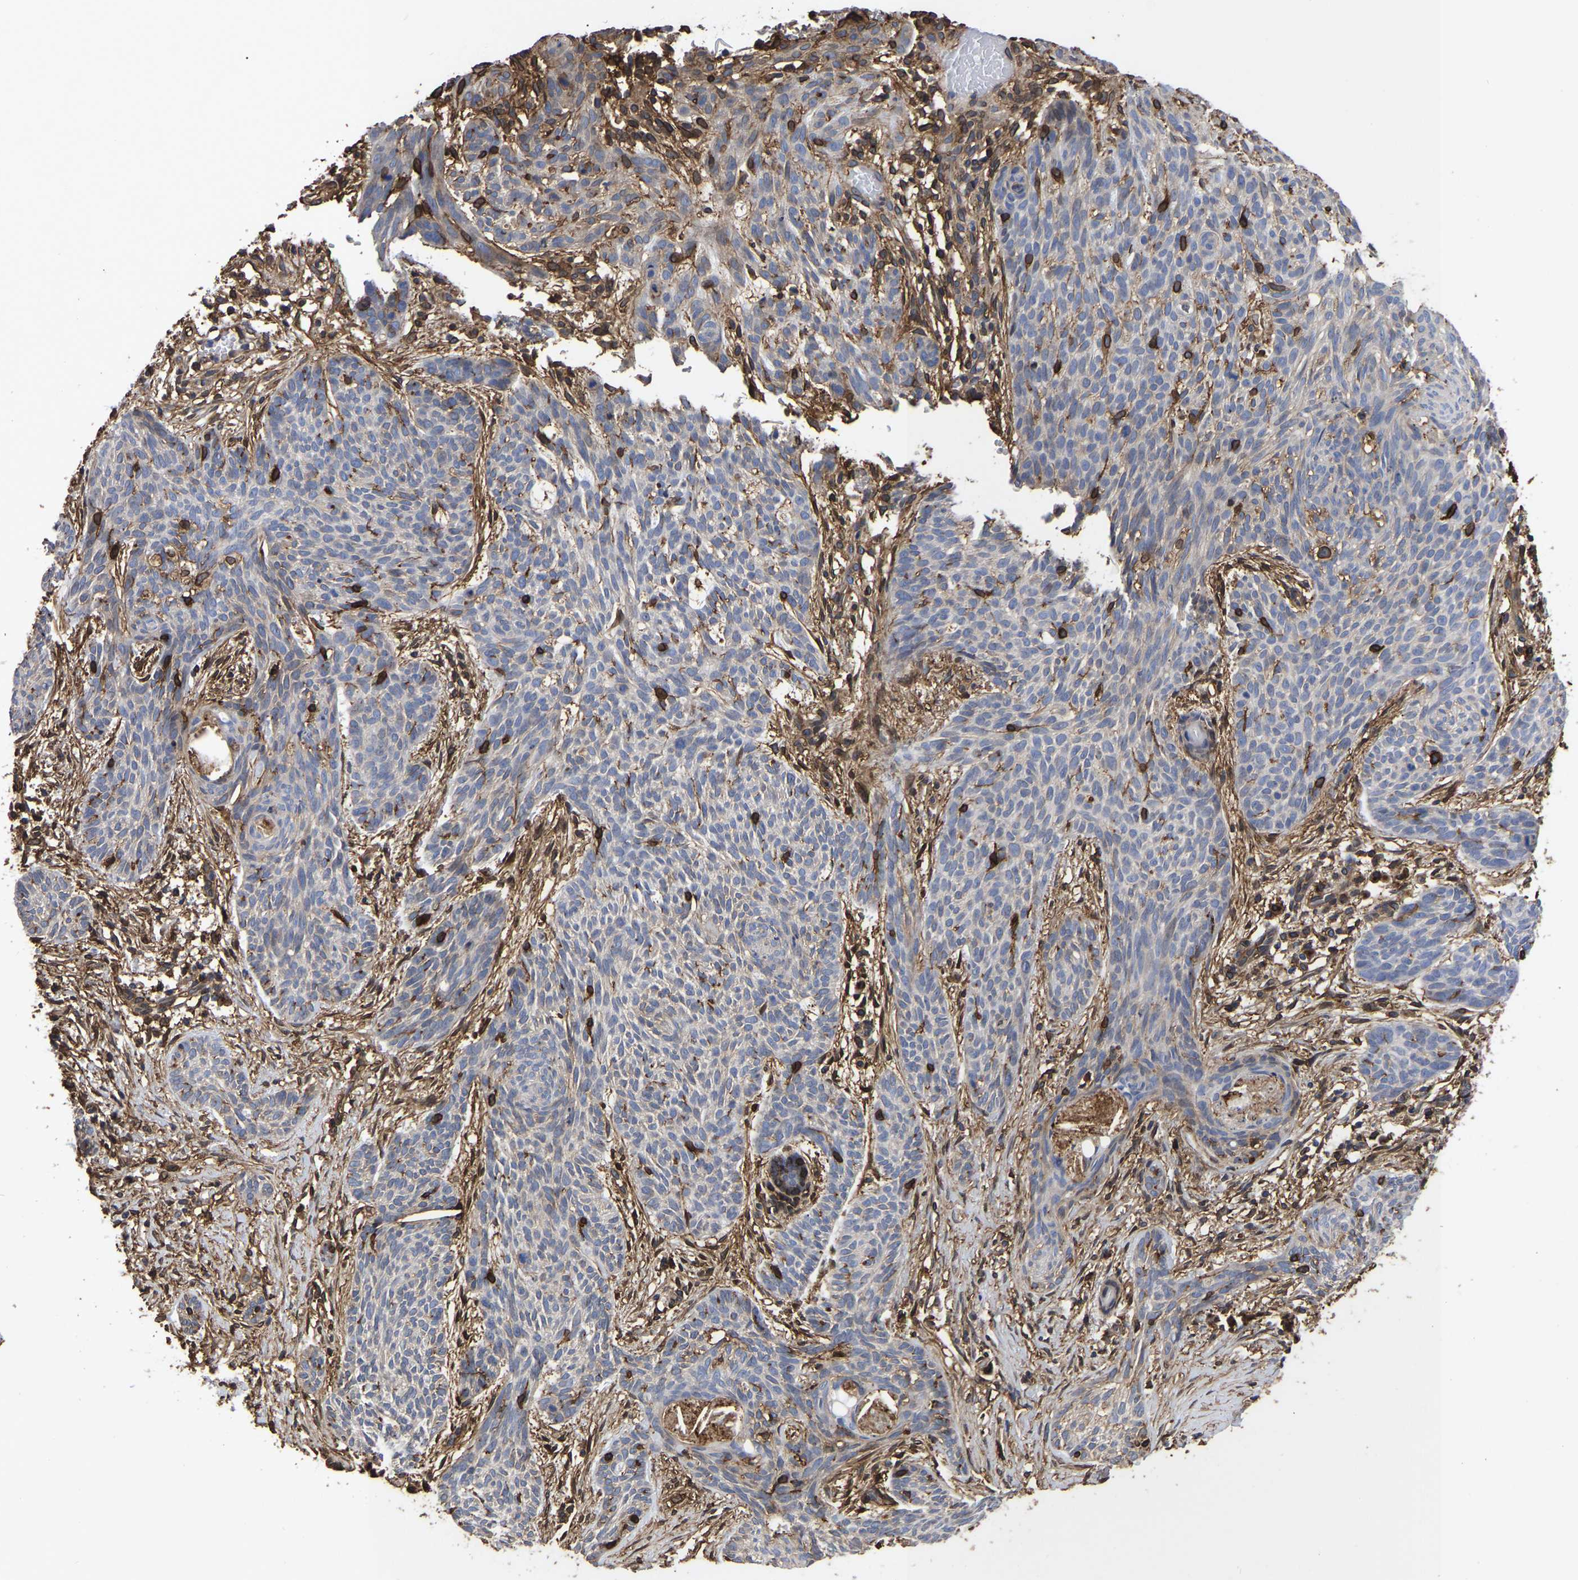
{"staining": {"intensity": "negative", "quantity": "none", "location": "none"}, "tissue": "skin cancer", "cell_type": "Tumor cells", "image_type": "cancer", "snomed": [{"axis": "morphology", "description": "Basal cell carcinoma"}, {"axis": "topography", "description": "Skin"}], "caption": "IHC photomicrograph of human skin basal cell carcinoma stained for a protein (brown), which exhibits no positivity in tumor cells.", "gene": "LIF", "patient": {"sex": "female", "age": 59}}